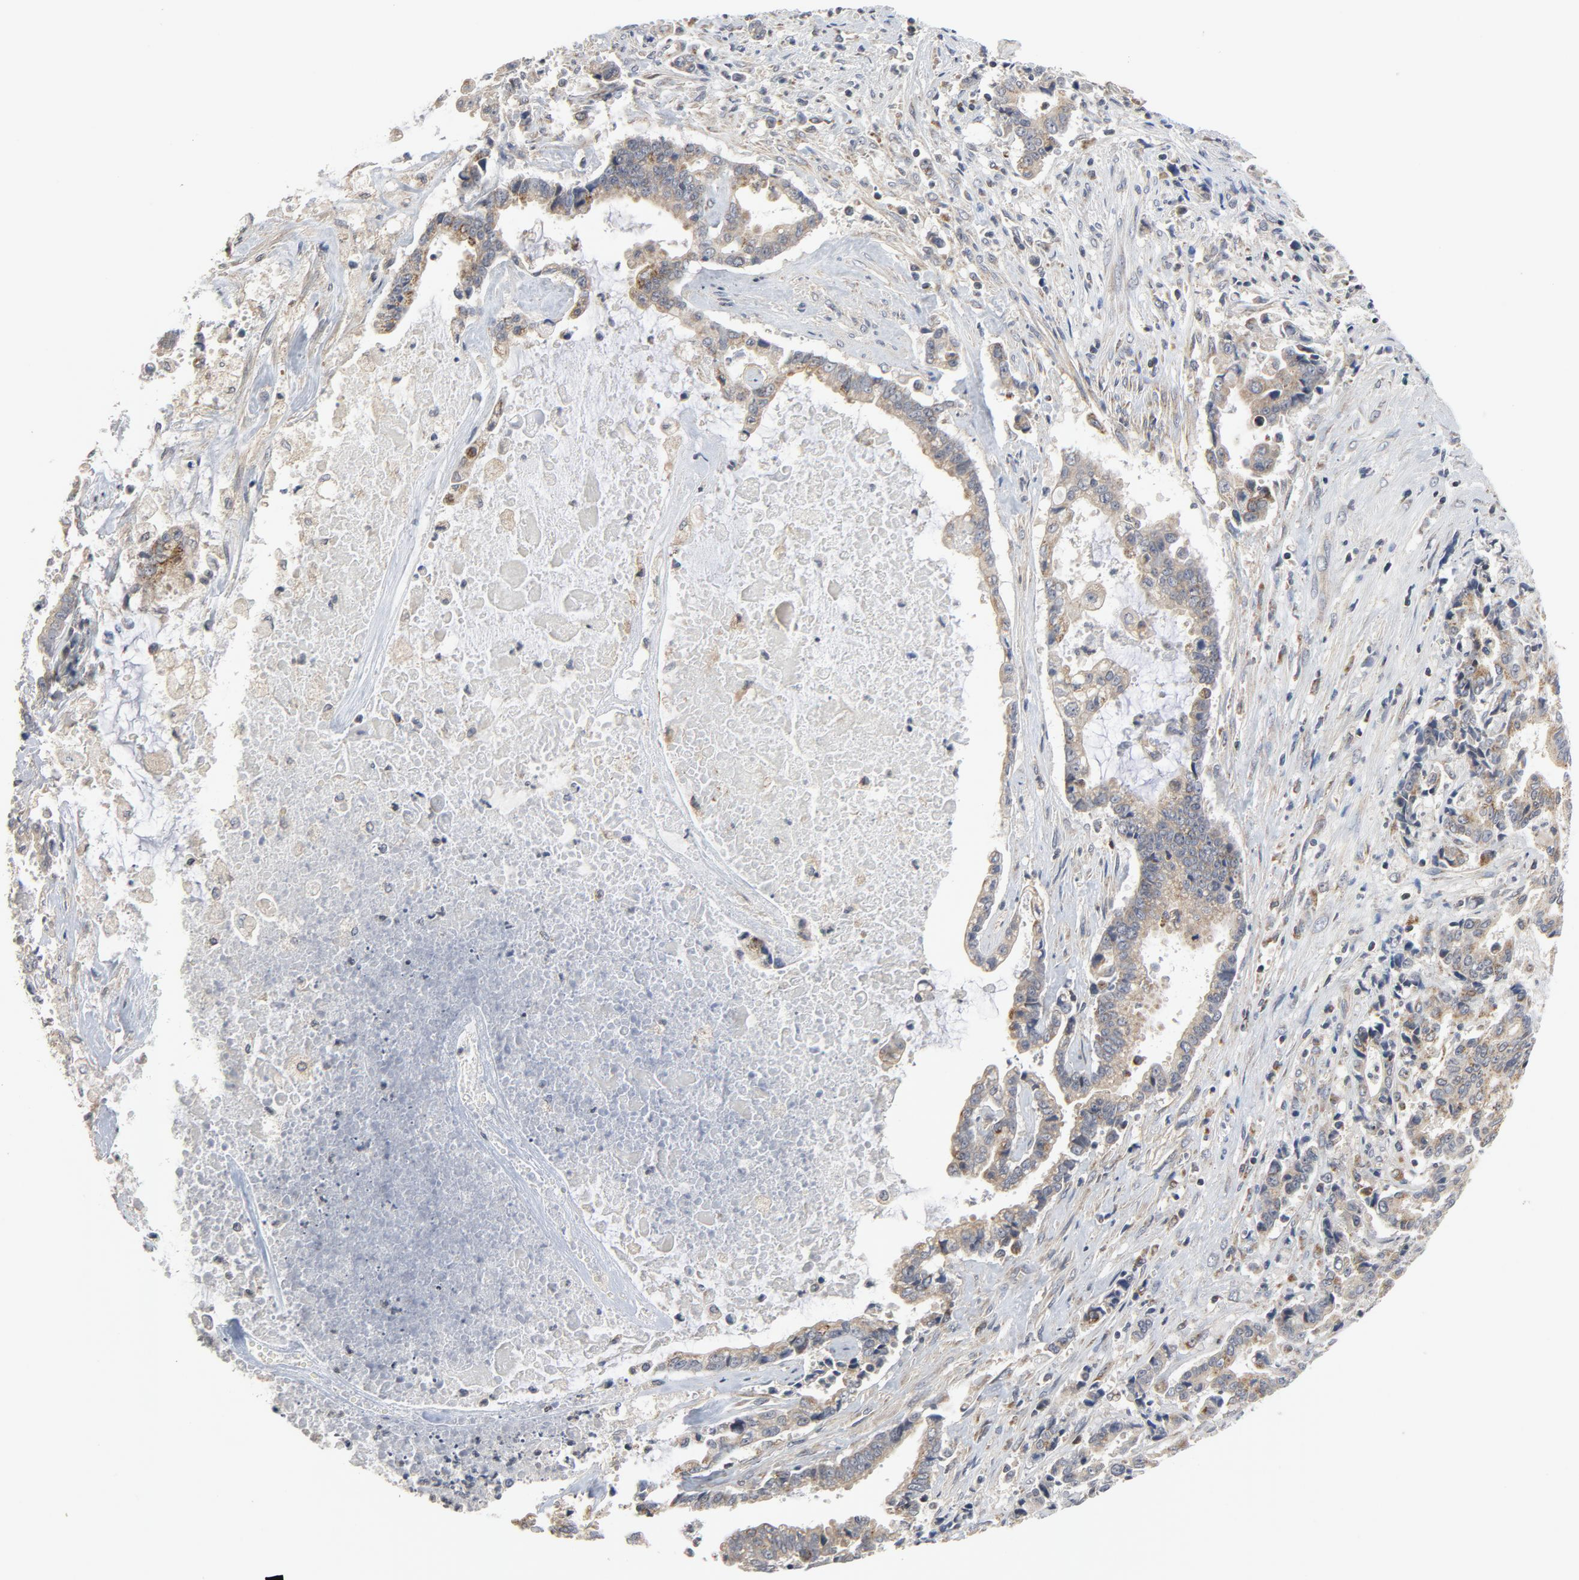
{"staining": {"intensity": "weak", "quantity": ">75%", "location": "cytoplasmic/membranous"}, "tissue": "liver cancer", "cell_type": "Tumor cells", "image_type": "cancer", "snomed": [{"axis": "morphology", "description": "Cholangiocarcinoma"}, {"axis": "topography", "description": "Liver"}], "caption": "Weak cytoplasmic/membranous staining for a protein is appreciated in about >75% of tumor cells of liver cancer (cholangiocarcinoma) using immunohistochemistry.", "gene": "C14orf119", "patient": {"sex": "male", "age": 57}}